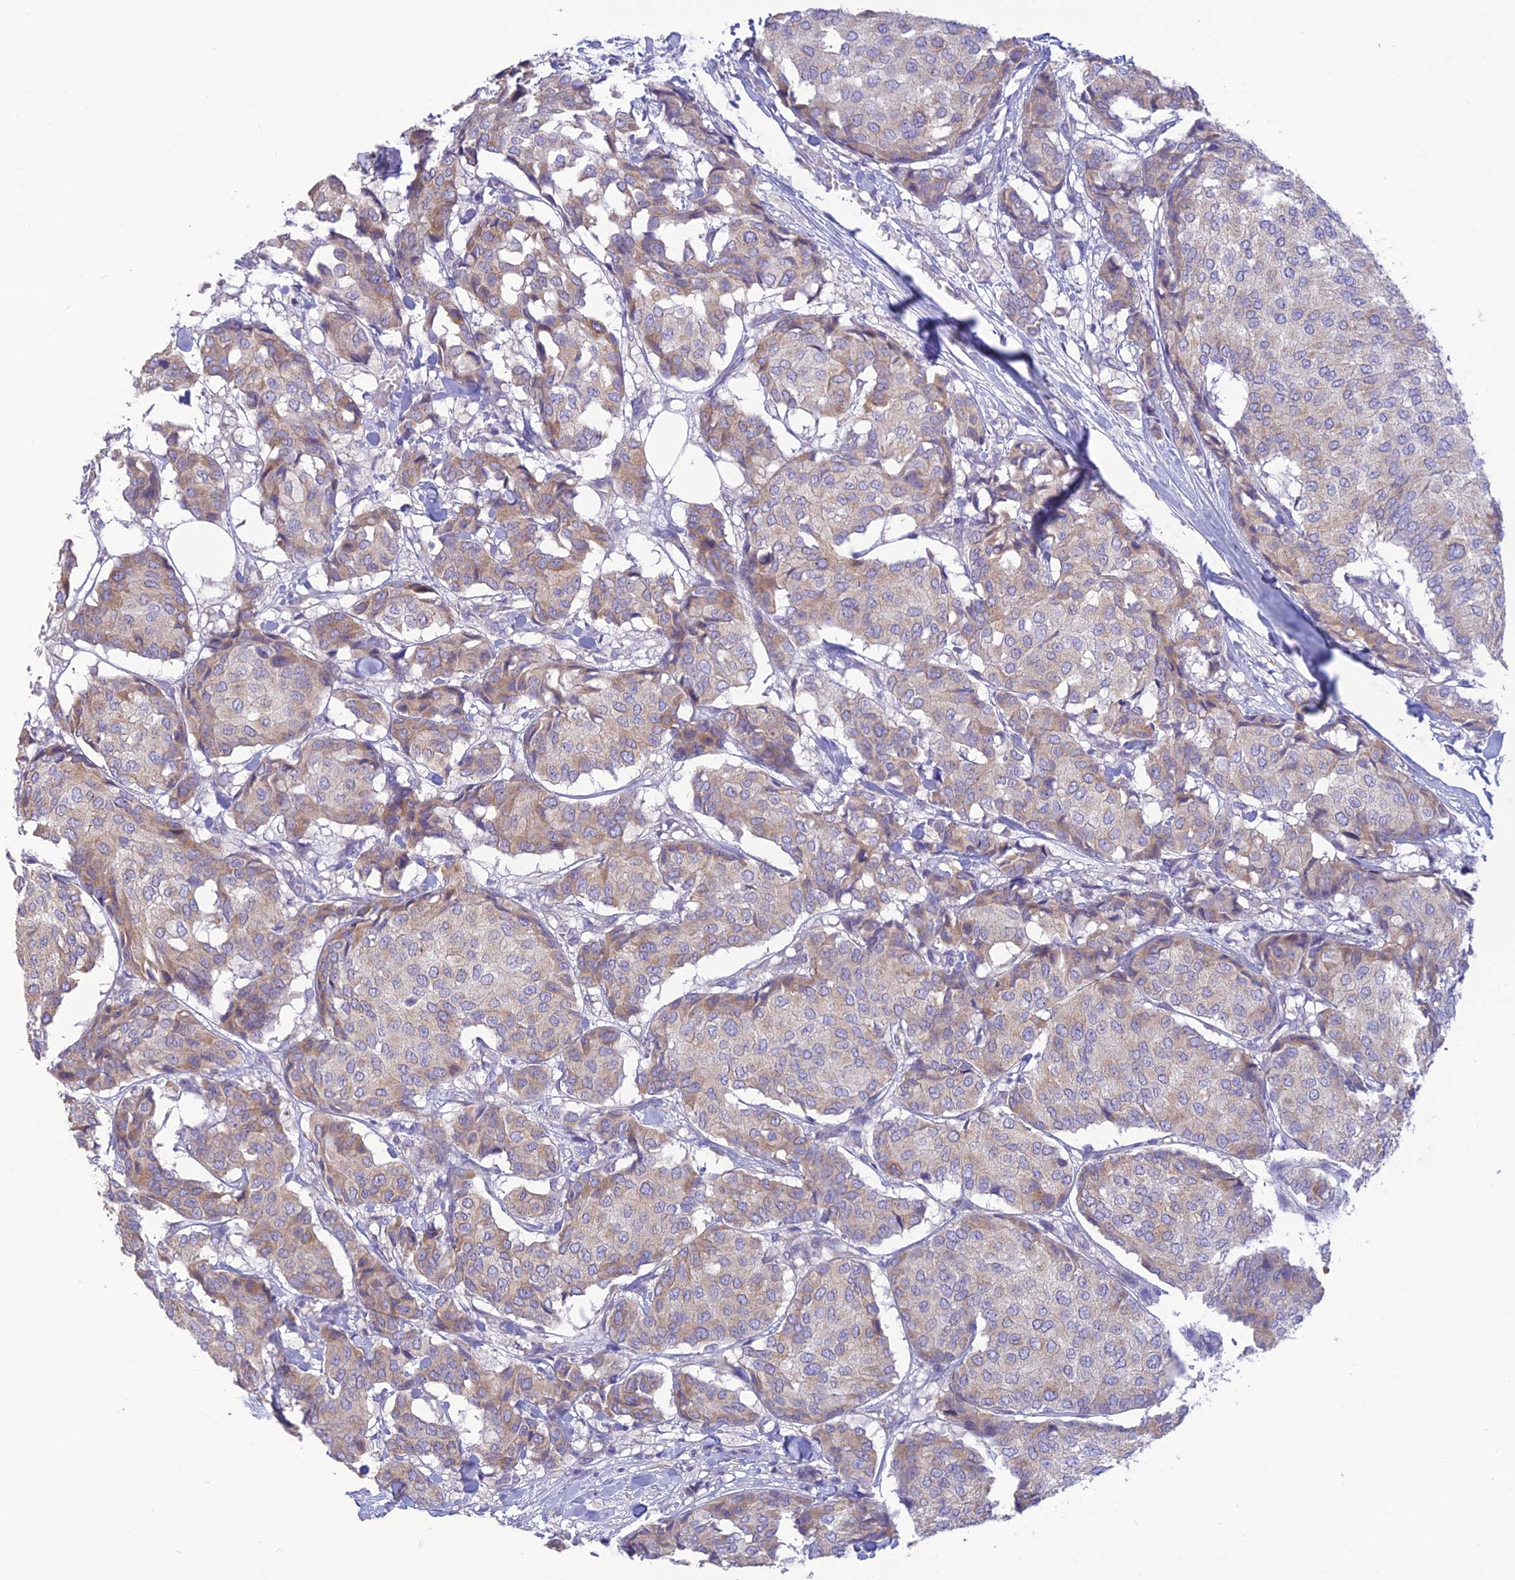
{"staining": {"intensity": "moderate", "quantity": "25%-75%", "location": "cytoplasmic/membranous"}, "tissue": "breast cancer", "cell_type": "Tumor cells", "image_type": "cancer", "snomed": [{"axis": "morphology", "description": "Duct carcinoma"}, {"axis": "topography", "description": "Breast"}], "caption": "Immunohistochemical staining of breast cancer (invasive ductal carcinoma) reveals moderate cytoplasmic/membranous protein expression in about 25%-75% of tumor cells. (DAB IHC, brown staining for protein, blue staining for nuclei).", "gene": "HSD17B2", "patient": {"sex": "female", "age": 75}}